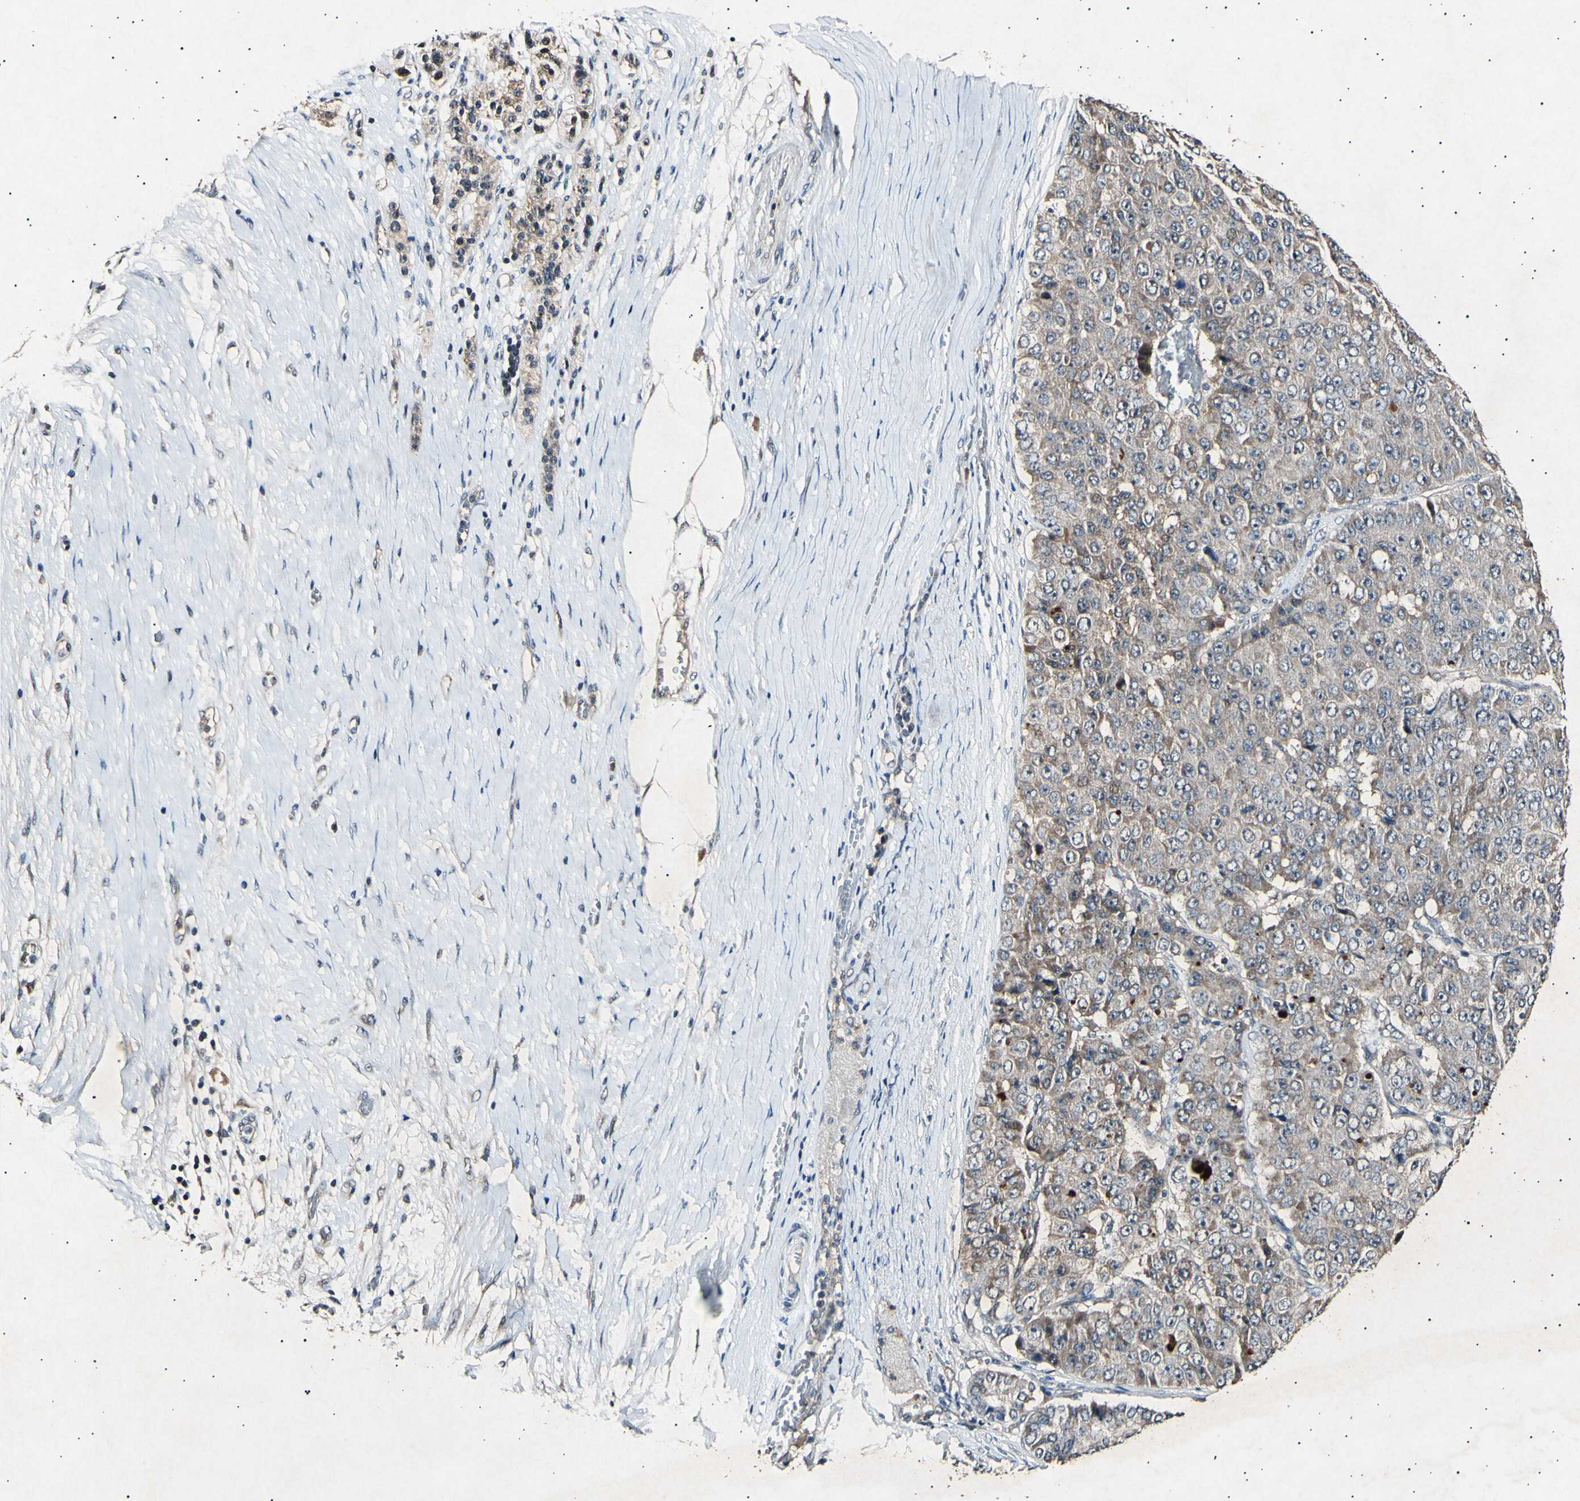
{"staining": {"intensity": "weak", "quantity": ">75%", "location": "cytoplasmic/membranous"}, "tissue": "pancreatic cancer", "cell_type": "Tumor cells", "image_type": "cancer", "snomed": [{"axis": "morphology", "description": "Adenocarcinoma, NOS"}, {"axis": "topography", "description": "Pancreas"}], "caption": "Tumor cells display weak cytoplasmic/membranous expression in about >75% of cells in pancreatic adenocarcinoma.", "gene": "ADCY3", "patient": {"sex": "male", "age": 50}}